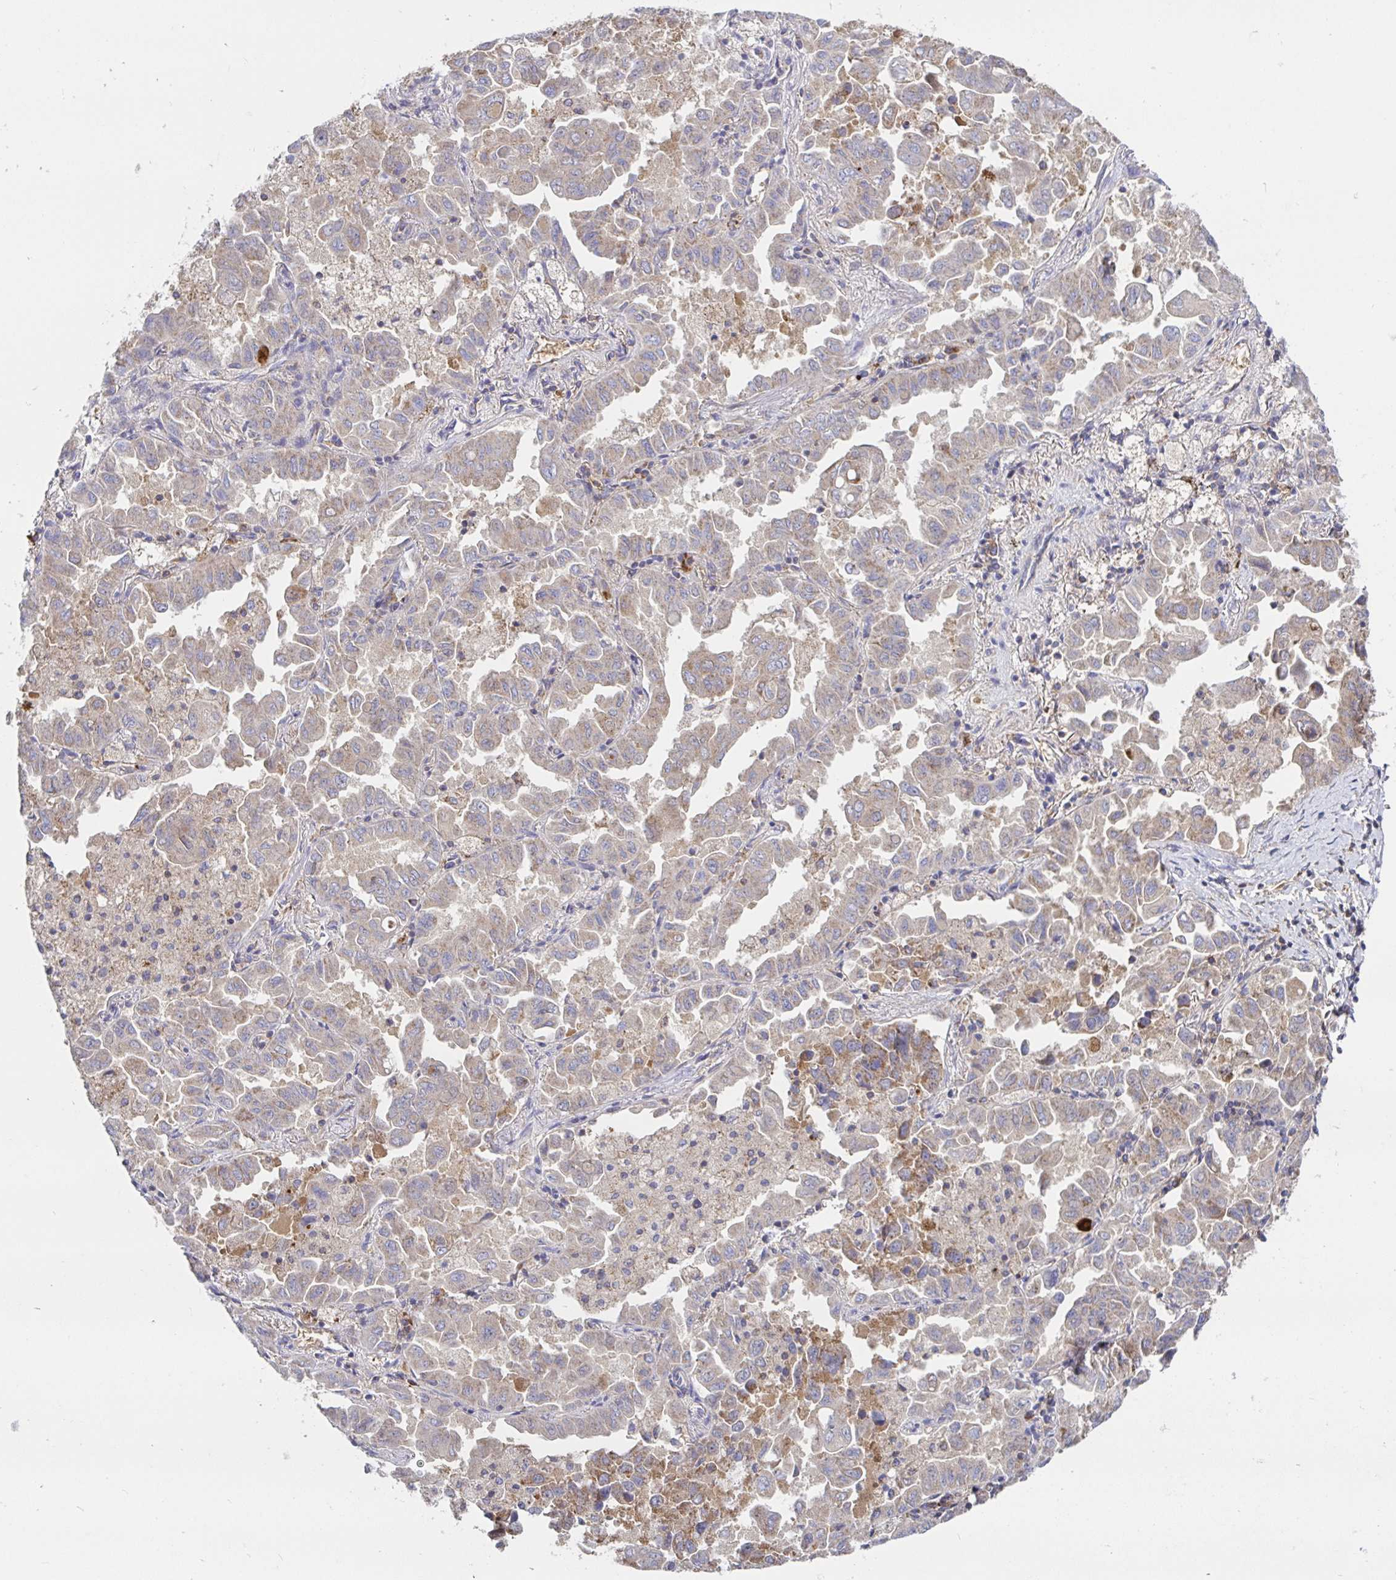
{"staining": {"intensity": "weak", "quantity": "<25%", "location": "cytoplasmic/membranous"}, "tissue": "lung cancer", "cell_type": "Tumor cells", "image_type": "cancer", "snomed": [{"axis": "morphology", "description": "Adenocarcinoma, NOS"}, {"axis": "topography", "description": "Lung"}], "caption": "Micrograph shows no significant protein positivity in tumor cells of lung cancer (adenocarcinoma).", "gene": "PRDX3", "patient": {"sex": "male", "age": 64}}